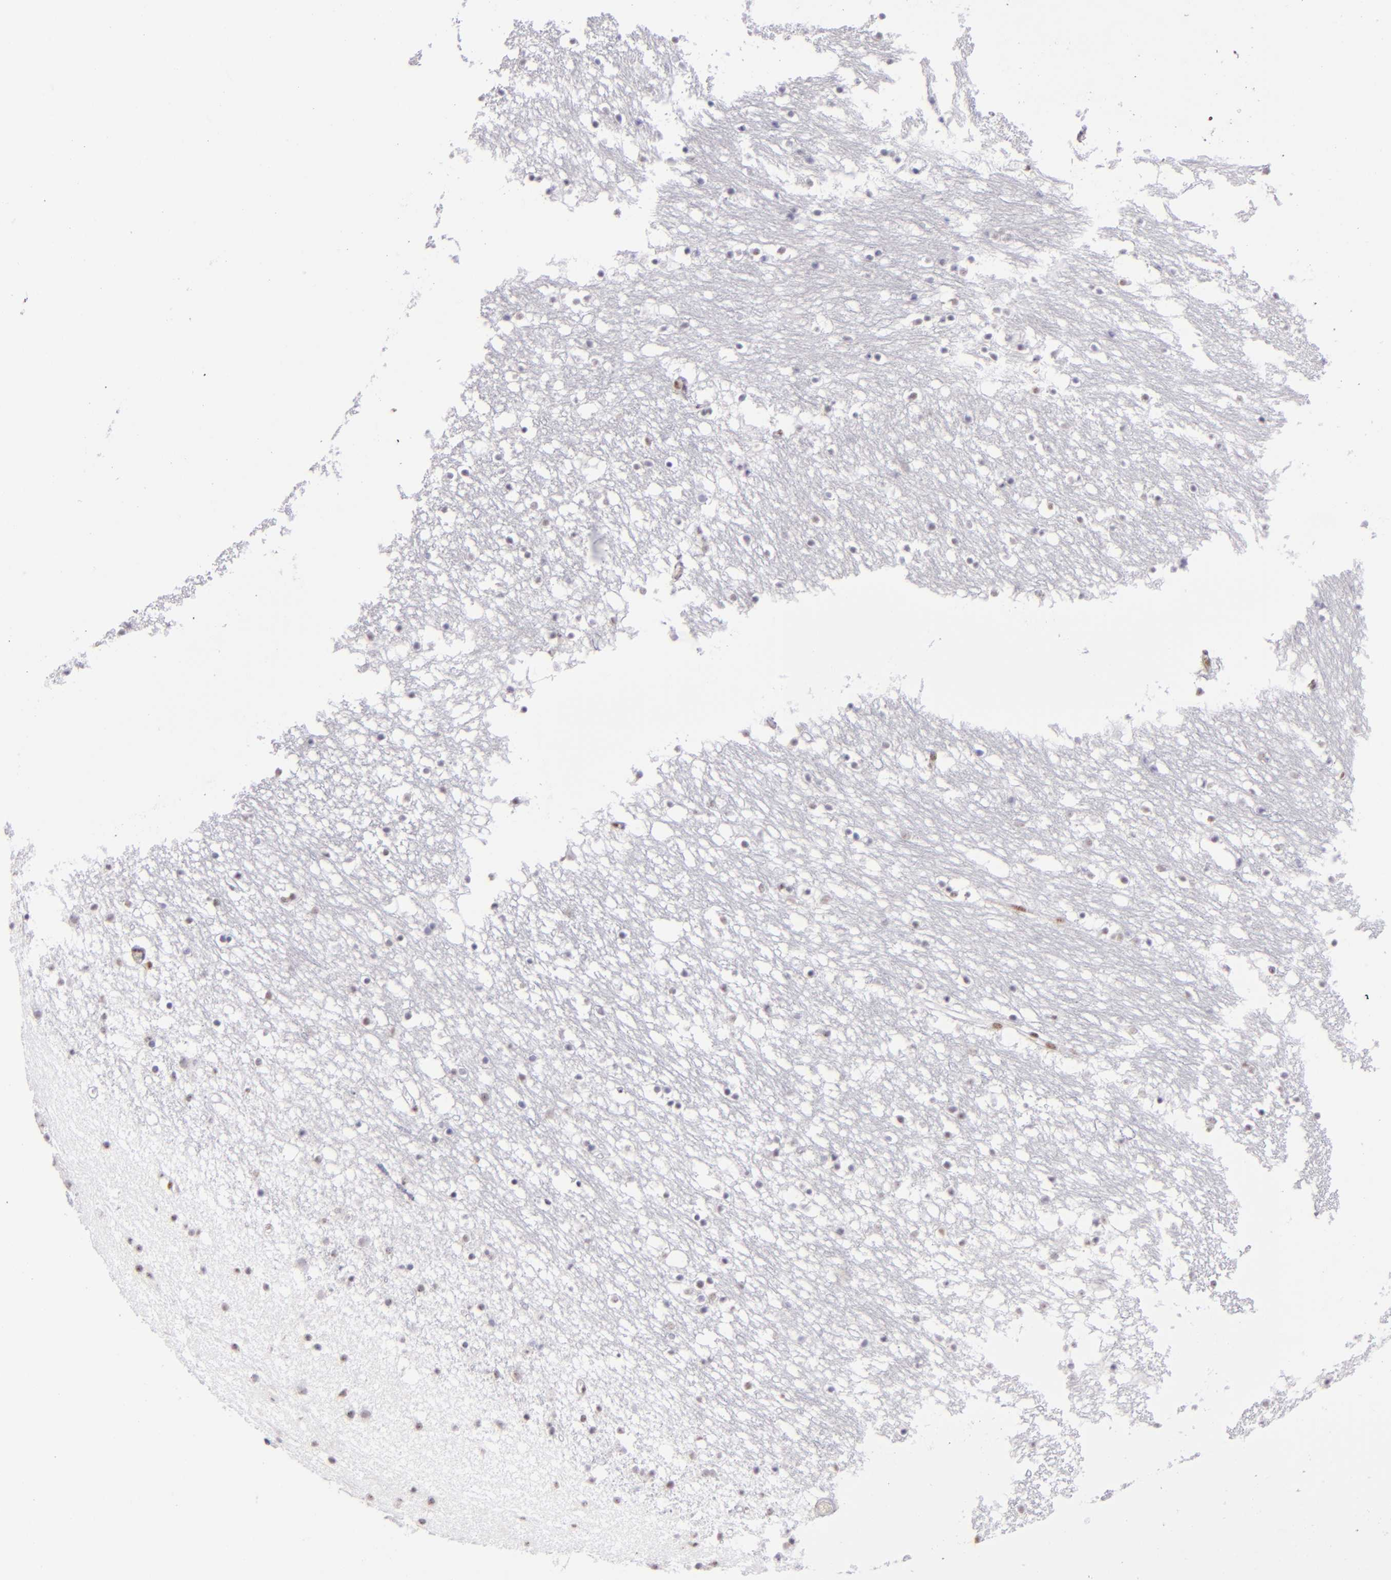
{"staining": {"intensity": "negative", "quantity": "none", "location": "none"}, "tissue": "caudate", "cell_type": "Glial cells", "image_type": "normal", "snomed": [{"axis": "morphology", "description": "Normal tissue, NOS"}, {"axis": "topography", "description": "Lateral ventricle wall"}], "caption": "This is an immunohistochemistry (IHC) micrograph of normal caudate. There is no staining in glial cells.", "gene": "TOP3A", "patient": {"sex": "male", "age": 45}}